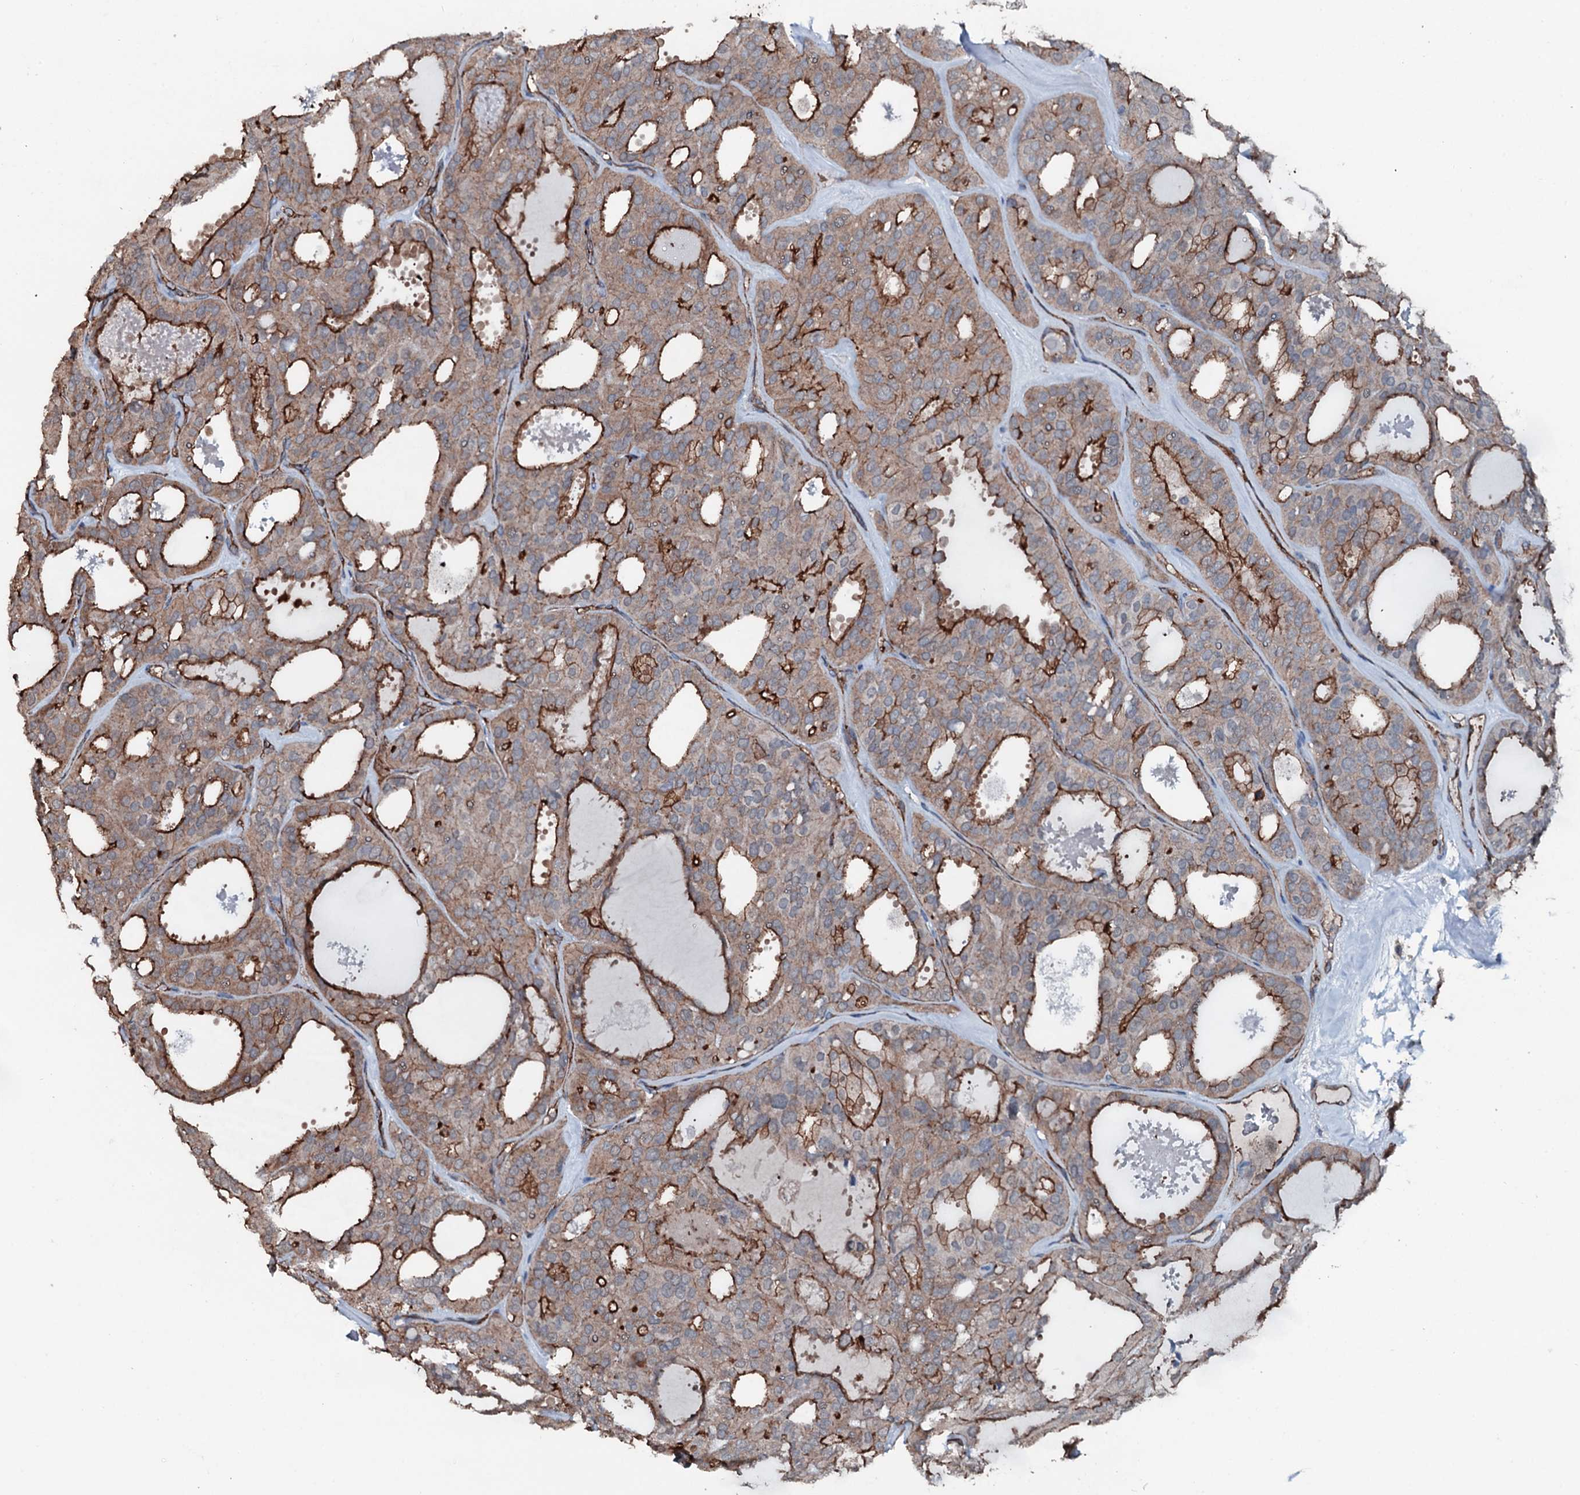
{"staining": {"intensity": "strong", "quantity": "25%-75%", "location": "cytoplasmic/membranous"}, "tissue": "thyroid cancer", "cell_type": "Tumor cells", "image_type": "cancer", "snomed": [{"axis": "morphology", "description": "Follicular adenoma carcinoma, NOS"}, {"axis": "topography", "description": "Thyroid gland"}], "caption": "Thyroid cancer (follicular adenoma carcinoma) stained for a protein demonstrates strong cytoplasmic/membranous positivity in tumor cells.", "gene": "SLC25A38", "patient": {"sex": "male", "age": 75}}